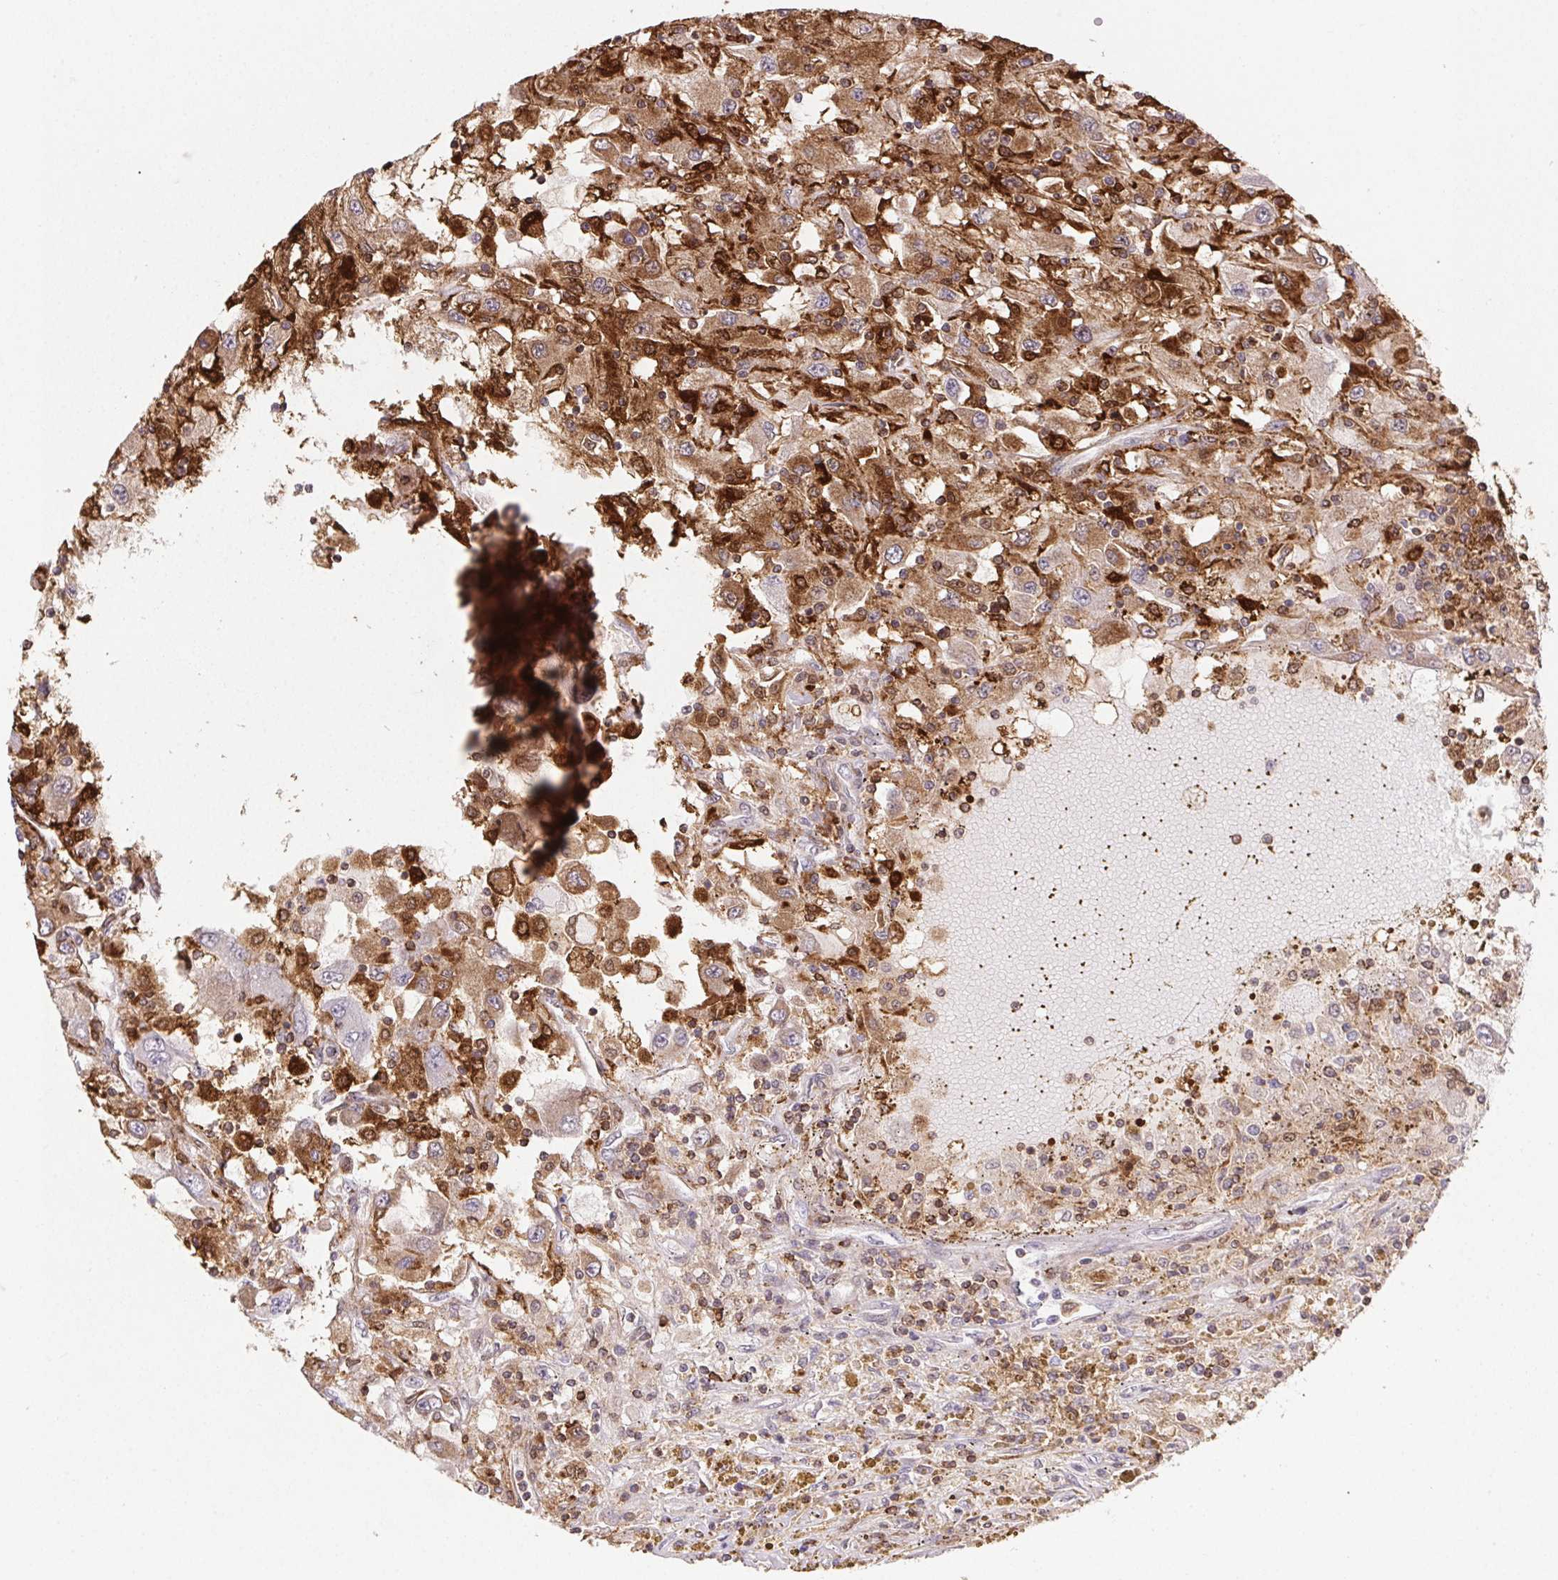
{"staining": {"intensity": "moderate", "quantity": ">75%", "location": "cytoplasmic/membranous"}, "tissue": "renal cancer", "cell_type": "Tumor cells", "image_type": "cancer", "snomed": [{"axis": "morphology", "description": "Adenocarcinoma, NOS"}, {"axis": "topography", "description": "Kidney"}], "caption": "Human renal cancer (adenocarcinoma) stained with a protein marker reveals moderate staining in tumor cells.", "gene": "GBP1", "patient": {"sex": "female", "age": 67}}